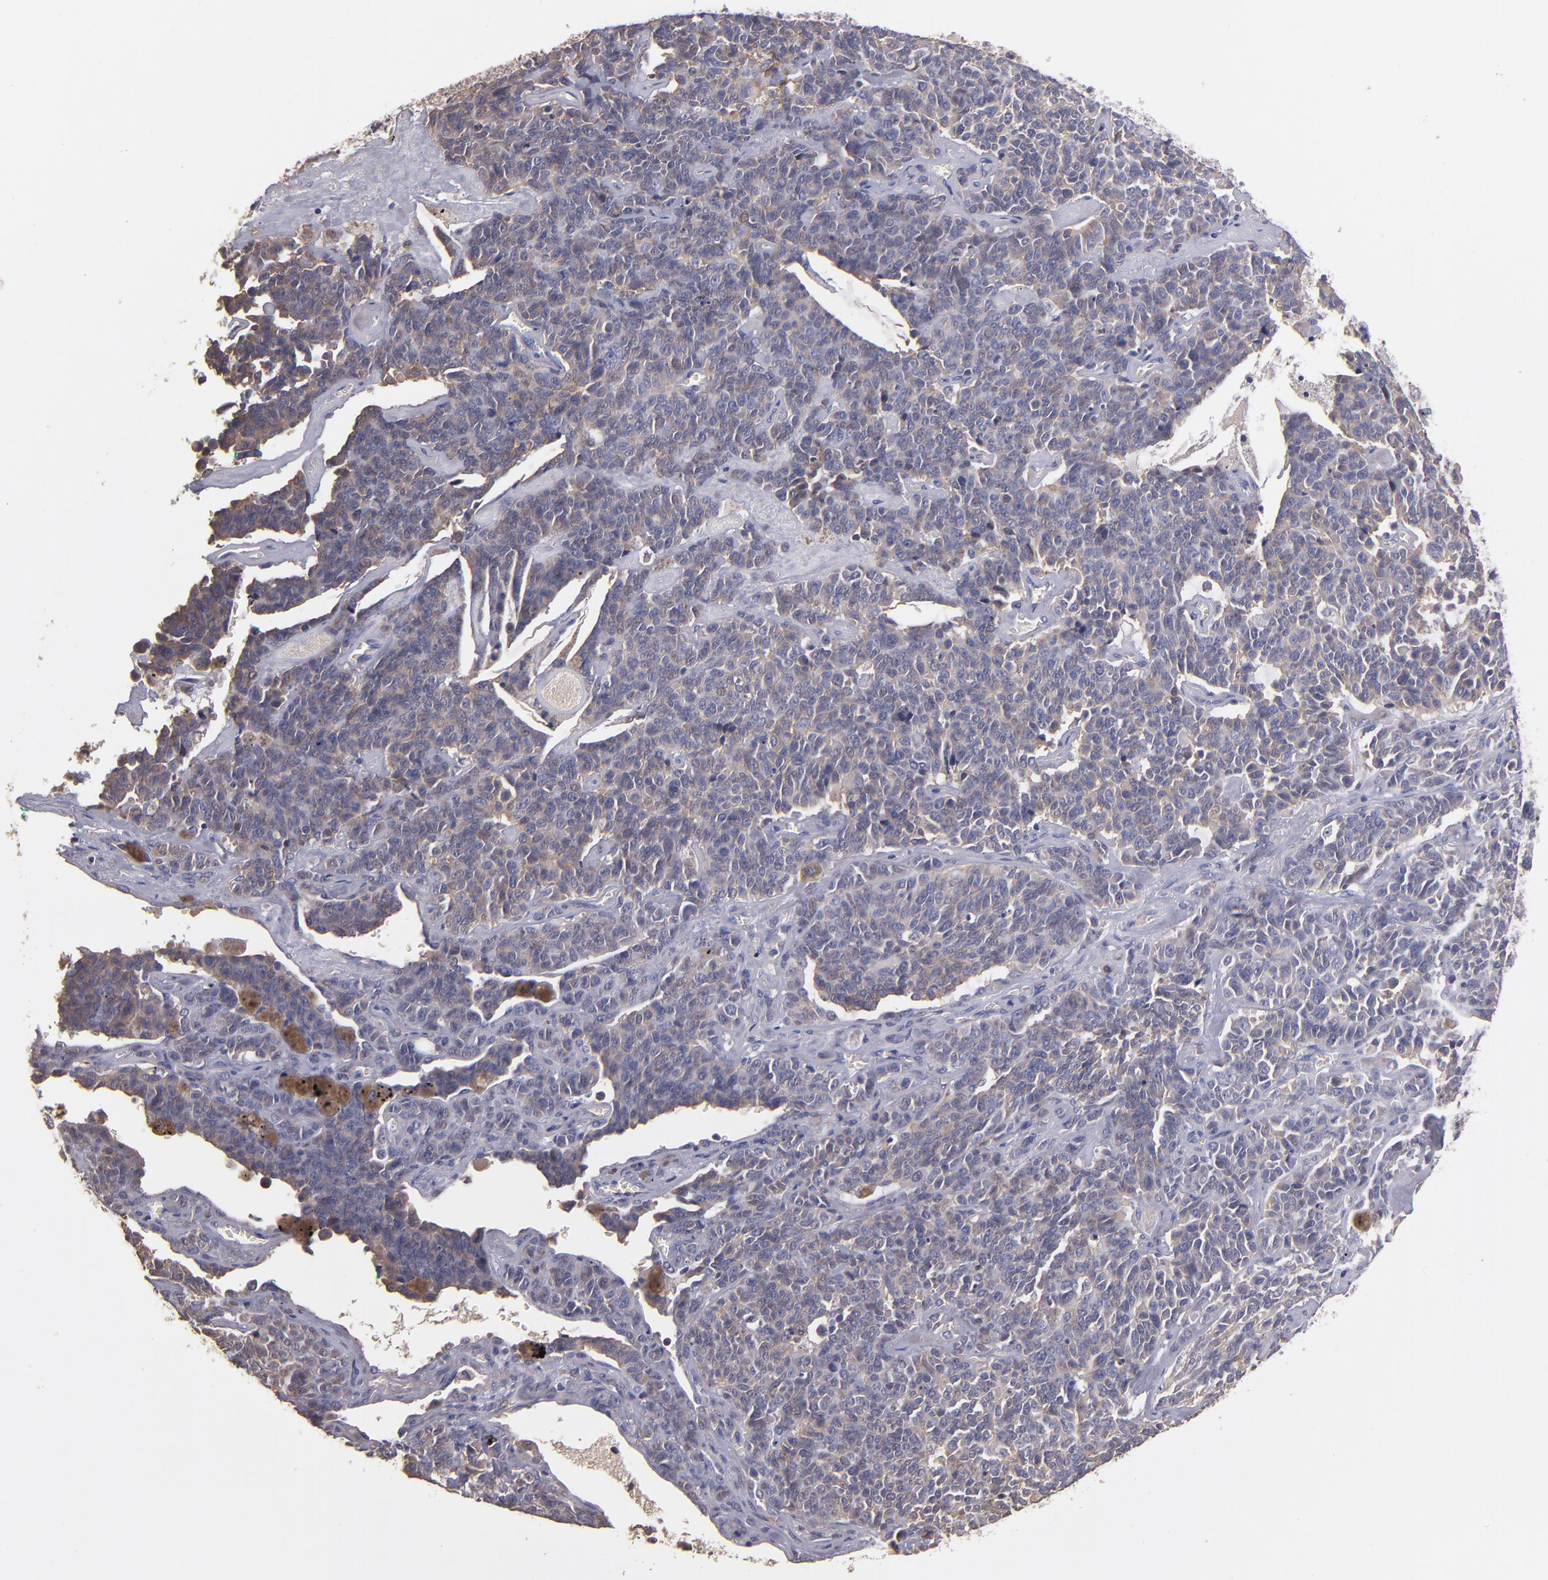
{"staining": {"intensity": "weak", "quantity": "25%-75%", "location": "cytoplasmic/membranous"}, "tissue": "lung cancer", "cell_type": "Tumor cells", "image_type": "cancer", "snomed": [{"axis": "morphology", "description": "Neoplasm, malignant, NOS"}, {"axis": "topography", "description": "Lung"}], "caption": "Neoplasm (malignant) (lung) stained with a brown dye demonstrates weak cytoplasmic/membranous positive expression in about 25%-75% of tumor cells.", "gene": "GNAZ", "patient": {"sex": "female", "age": 58}}